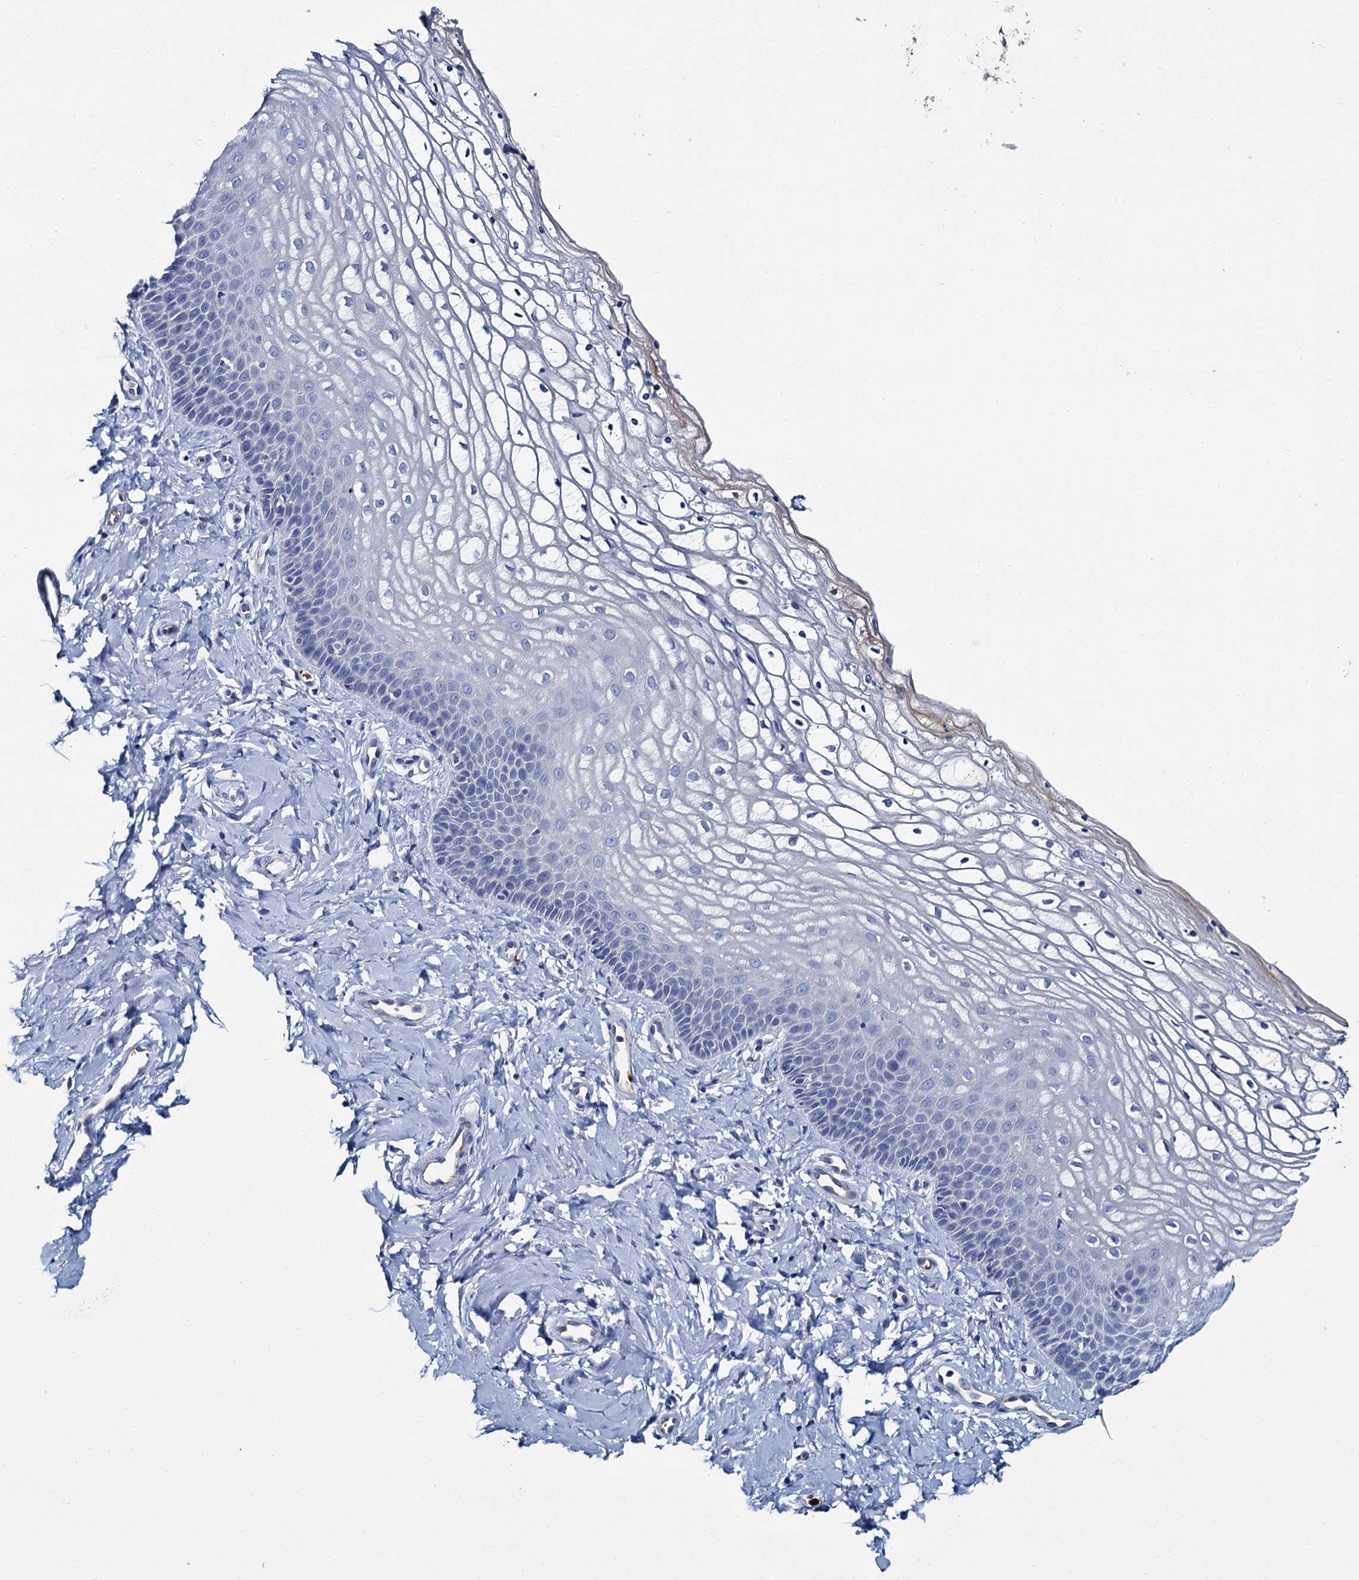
{"staining": {"intensity": "negative", "quantity": "none", "location": "none"}, "tissue": "vagina", "cell_type": "Squamous epithelial cells", "image_type": "normal", "snomed": [{"axis": "morphology", "description": "Normal tissue, NOS"}, {"axis": "topography", "description": "Vagina"}, {"axis": "topography", "description": "Cervix"}], "caption": "Immunohistochemistry (IHC) micrograph of normal vagina: vagina stained with DAB (3,3'-diaminobenzidine) shows no significant protein staining in squamous epithelial cells.", "gene": "ATG2A", "patient": {"sex": "female", "age": 40}}